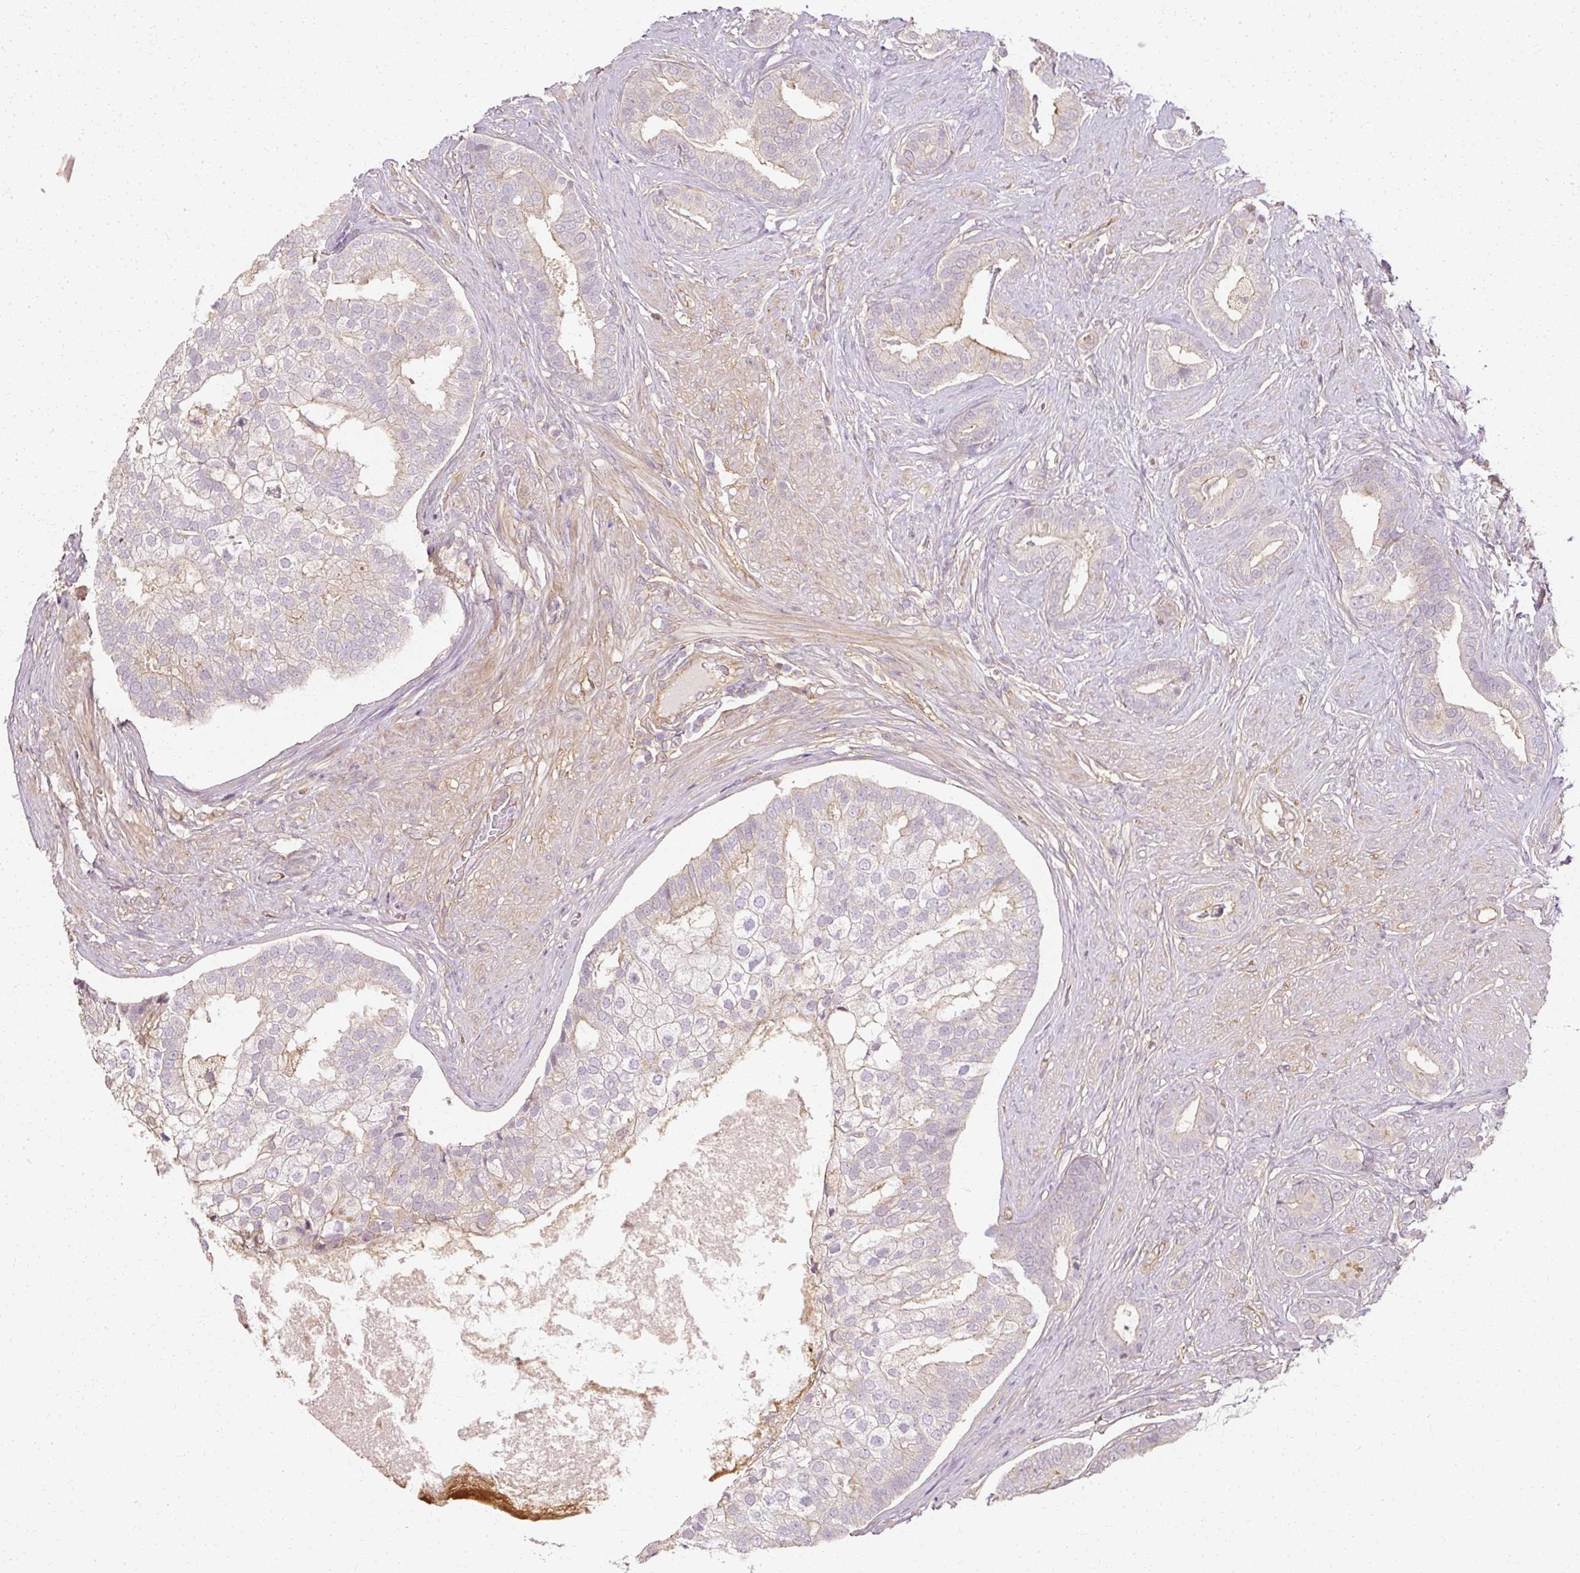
{"staining": {"intensity": "negative", "quantity": "none", "location": "none"}, "tissue": "prostate cancer", "cell_type": "Tumor cells", "image_type": "cancer", "snomed": [{"axis": "morphology", "description": "Adenocarcinoma, High grade"}, {"axis": "topography", "description": "Prostate"}], "caption": "The image displays no significant expression in tumor cells of prostate adenocarcinoma (high-grade).", "gene": "GNAQ", "patient": {"sex": "male", "age": 55}}